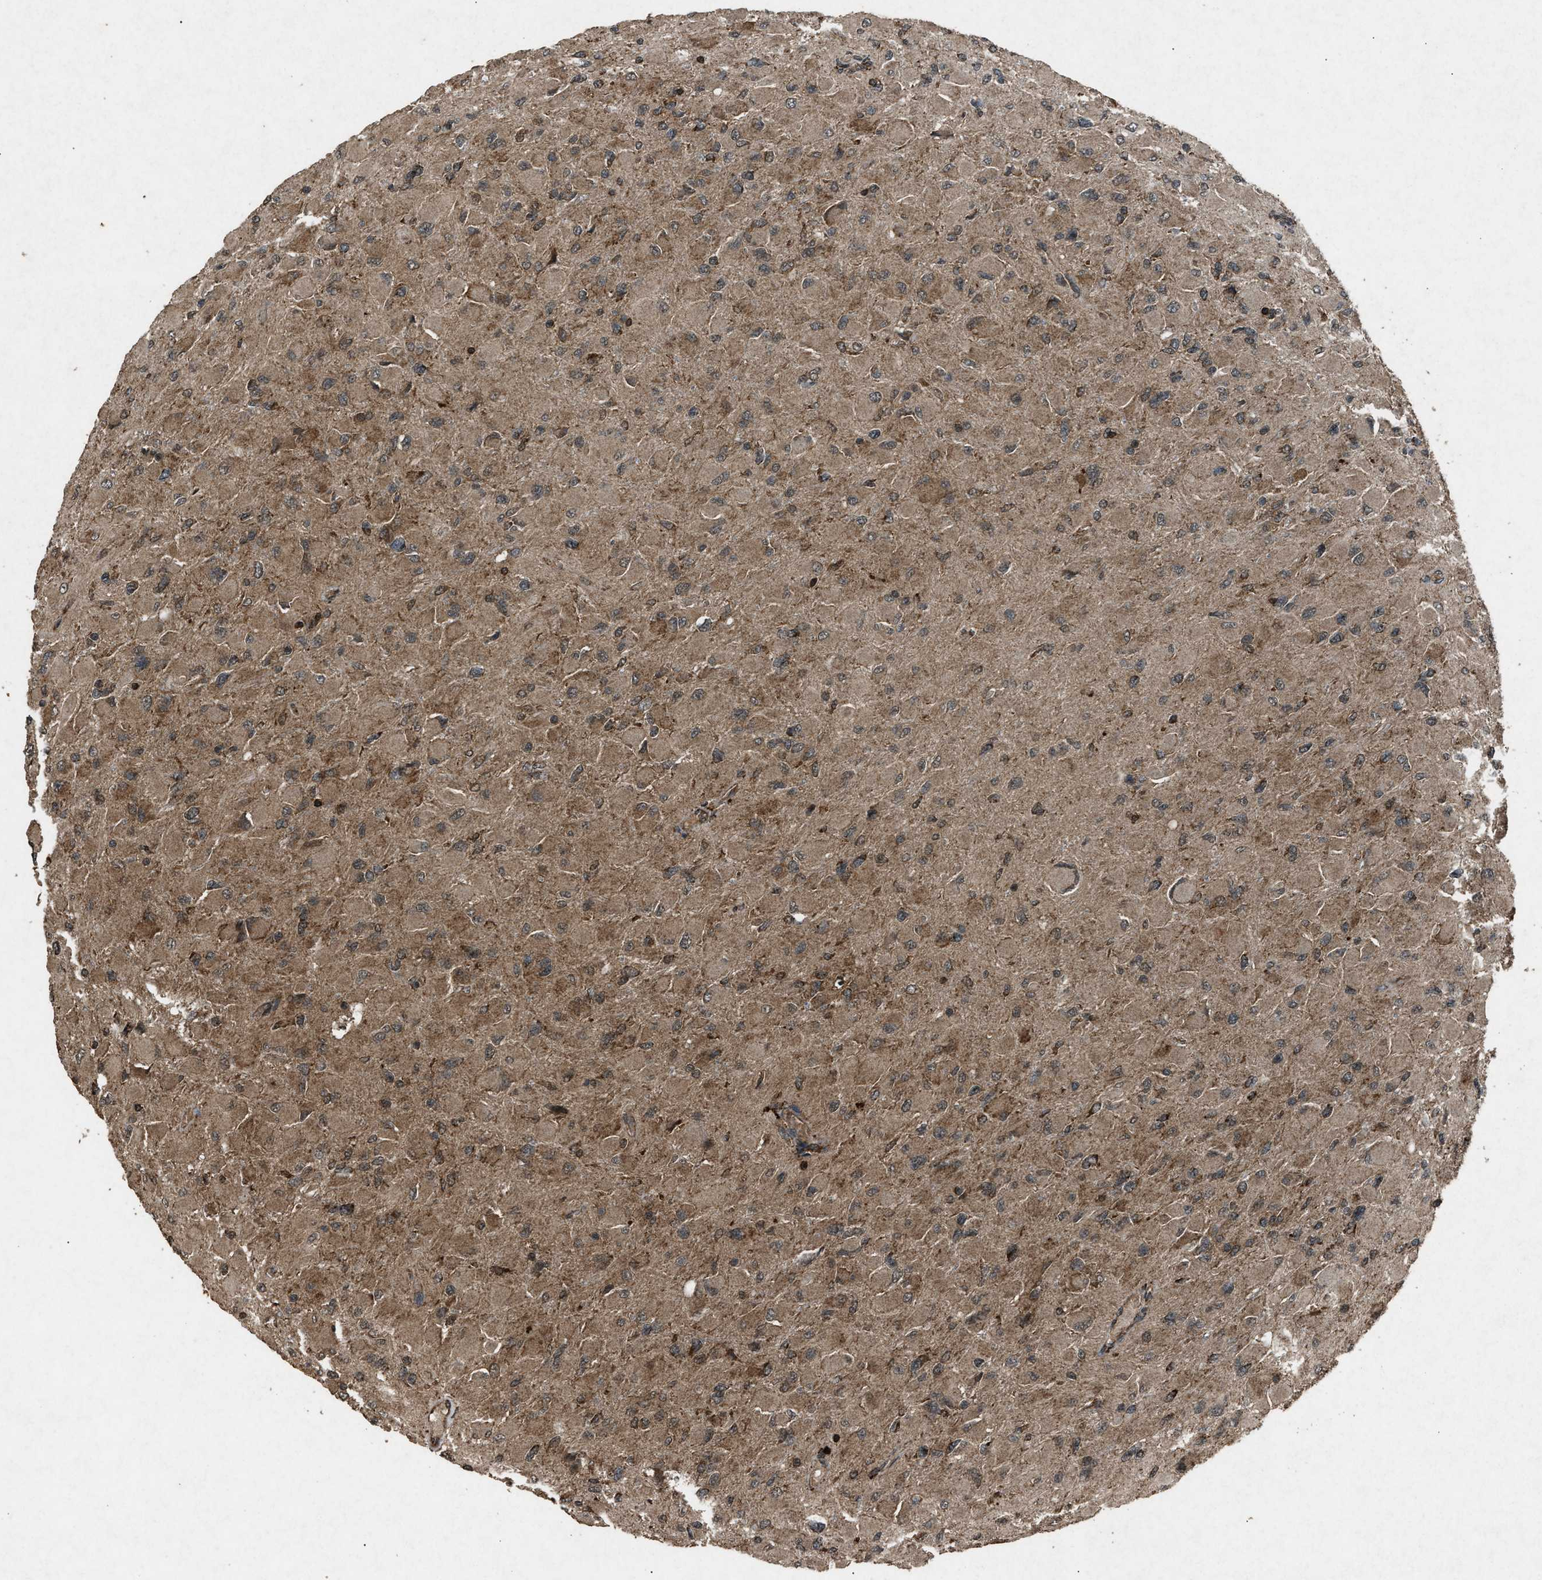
{"staining": {"intensity": "moderate", "quantity": ">75%", "location": "cytoplasmic/membranous"}, "tissue": "glioma", "cell_type": "Tumor cells", "image_type": "cancer", "snomed": [{"axis": "morphology", "description": "Glioma, malignant, High grade"}, {"axis": "topography", "description": "Cerebral cortex"}], "caption": "Brown immunohistochemical staining in glioma reveals moderate cytoplasmic/membranous staining in about >75% of tumor cells.", "gene": "OAS1", "patient": {"sex": "female", "age": 36}}